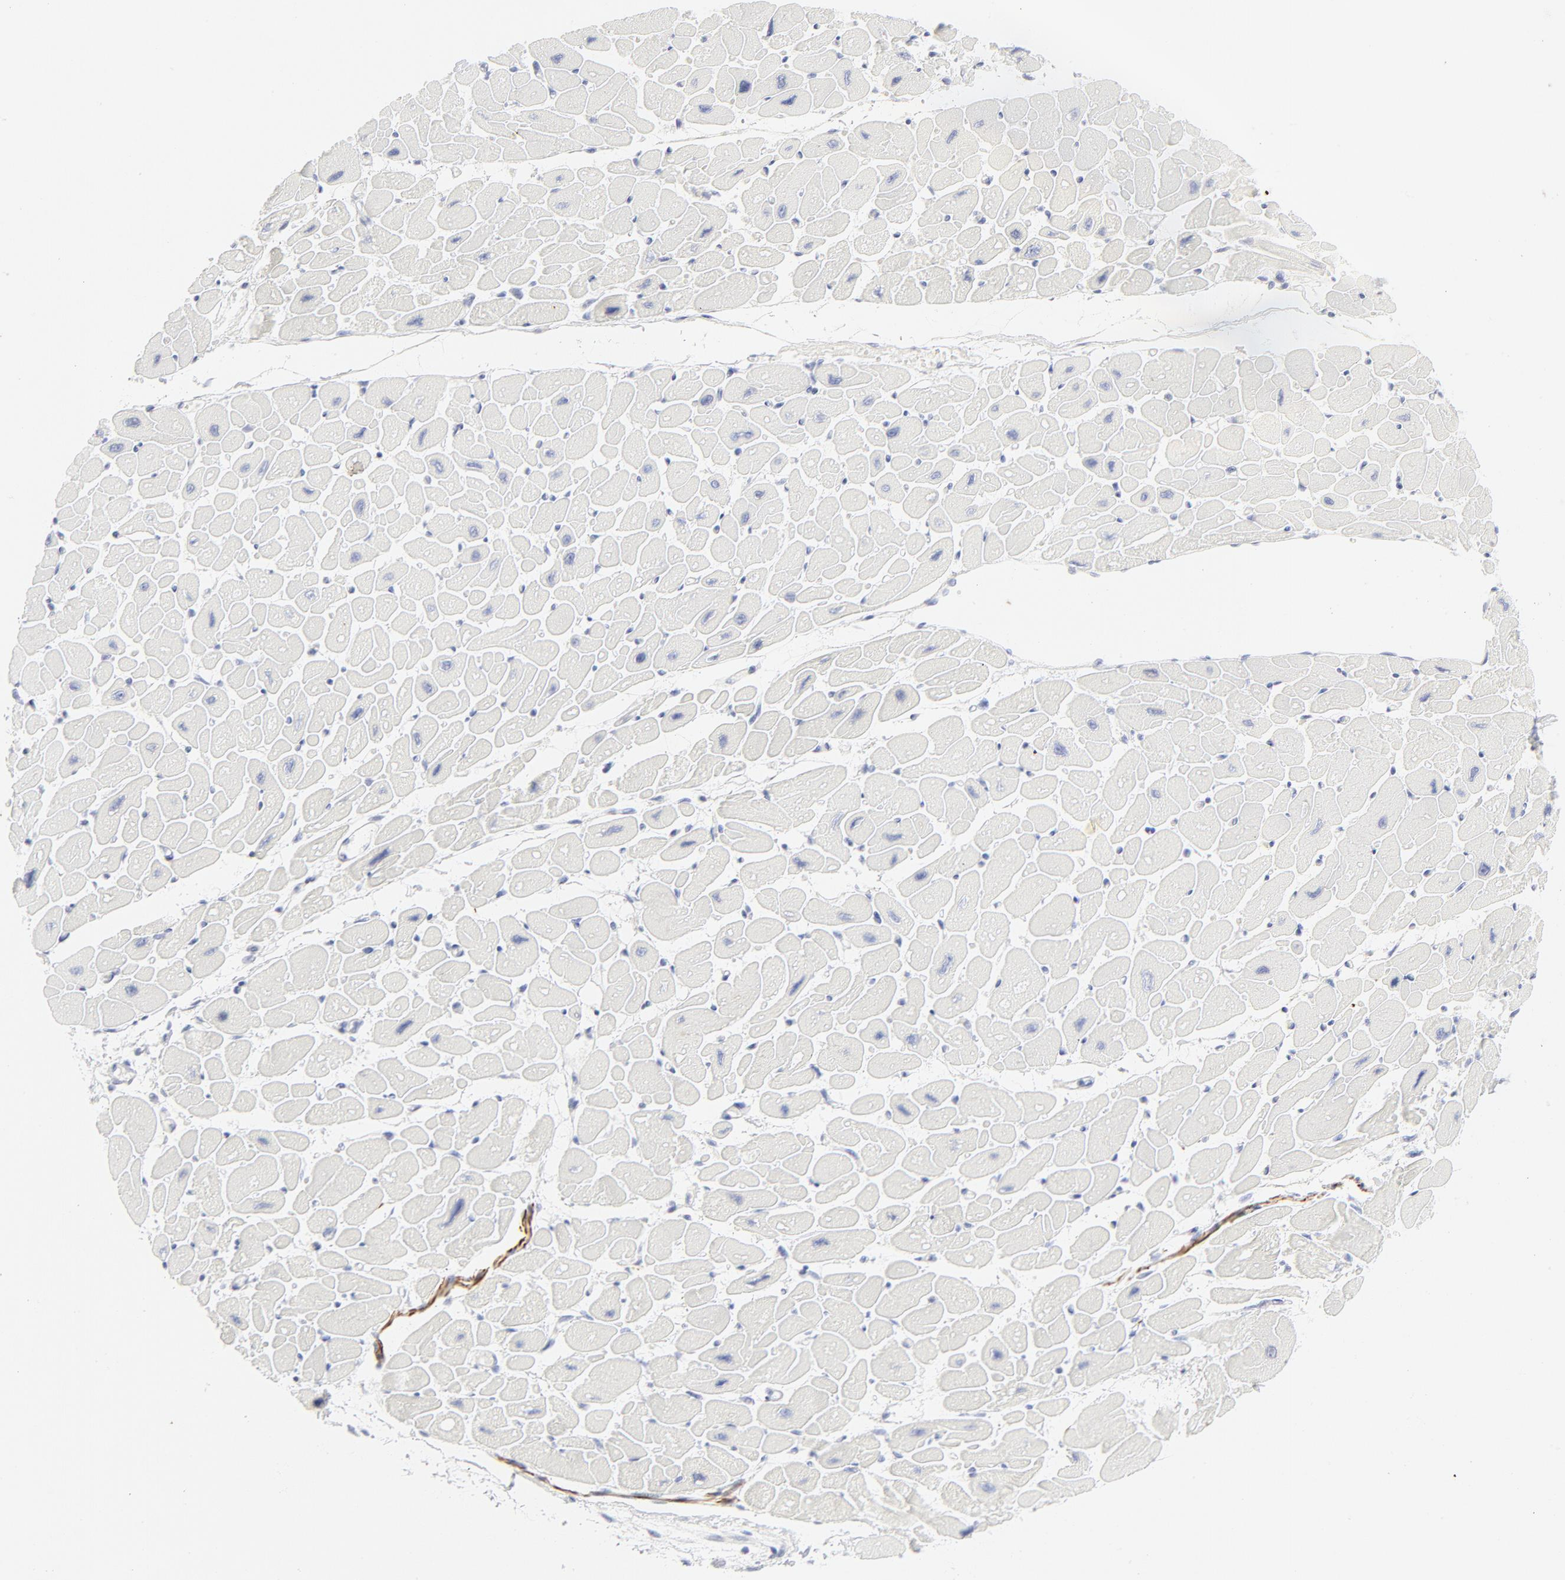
{"staining": {"intensity": "negative", "quantity": "none", "location": "none"}, "tissue": "heart muscle", "cell_type": "Cardiomyocytes", "image_type": "normal", "snomed": [{"axis": "morphology", "description": "Normal tissue, NOS"}, {"axis": "topography", "description": "Heart"}], "caption": "IHC micrograph of normal heart muscle: heart muscle stained with DAB (3,3'-diaminobenzidine) exhibits no significant protein expression in cardiomyocytes.", "gene": "CCR7", "patient": {"sex": "female", "age": 54}}